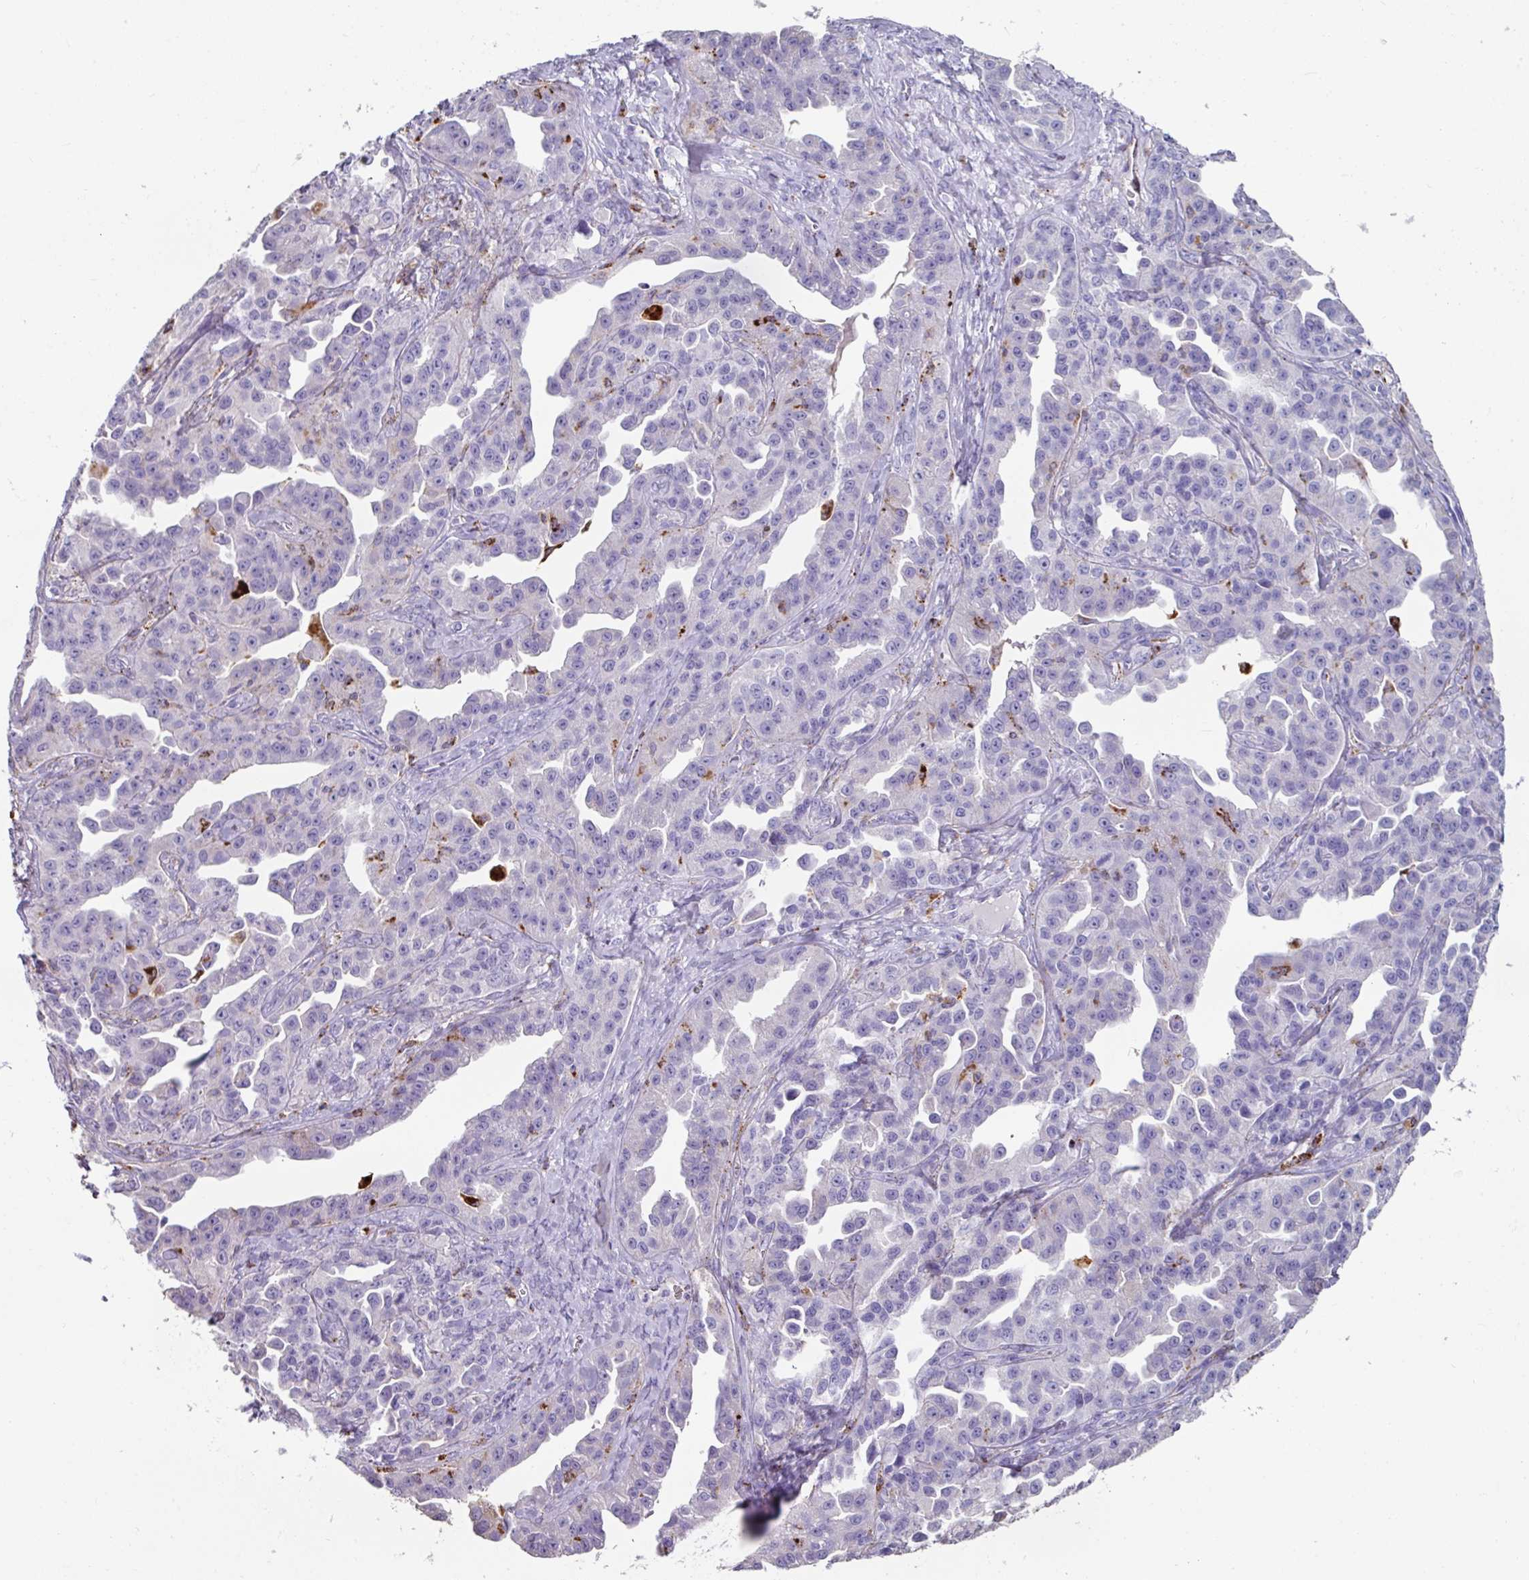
{"staining": {"intensity": "strong", "quantity": "<25%", "location": "cytoplasmic/membranous"}, "tissue": "ovarian cancer", "cell_type": "Tumor cells", "image_type": "cancer", "snomed": [{"axis": "morphology", "description": "Cystadenocarcinoma, serous, NOS"}, {"axis": "topography", "description": "Ovary"}], "caption": "Strong cytoplasmic/membranous expression is seen in approximately <25% of tumor cells in ovarian cancer (serous cystadenocarcinoma). Nuclei are stained in blue.", "gene": "CPVL", "patient": {"sex": "female", "age": 75}}